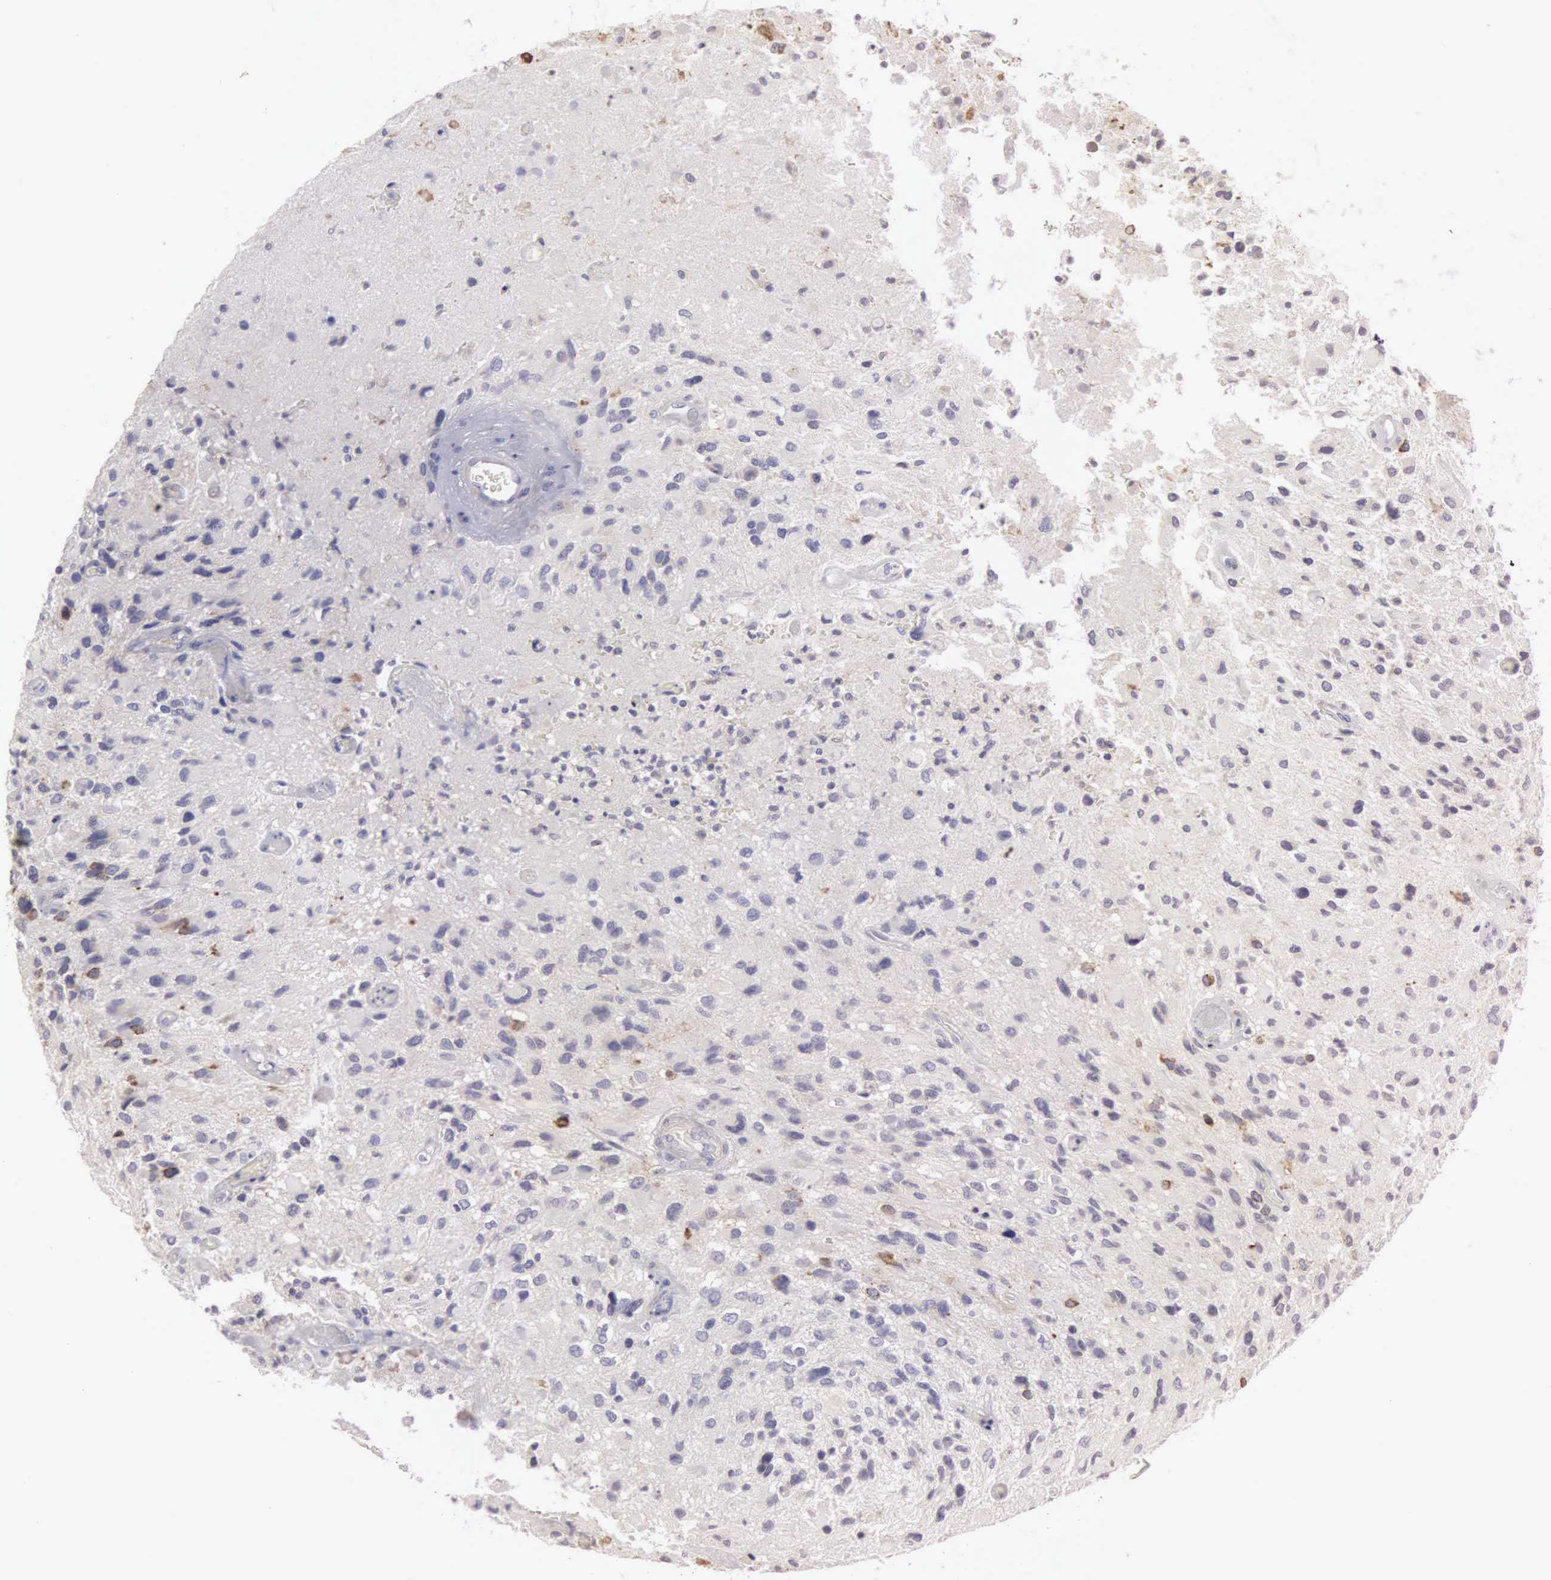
{"staining": {"intensity": "weak", "quantity": "25%-75%", "location": "cytoplasmic/membranous"}, "tissue": "glioma", "cell_type": "Tumor cells", "image_type": "cancer", "snomed": [{"axis": "morphology", "description": "Glioma, malignant, High grade"}, {"axis": "topography", "description": "Brain"}], "caption": "This photomicrograph displays IHC staining of glioma, with low weak cytoplasmic/membranous positivity in about 25%-75% of tumor cells.", "gene": "CEP170B", "patient": {"sex": "male", "age": 69}}